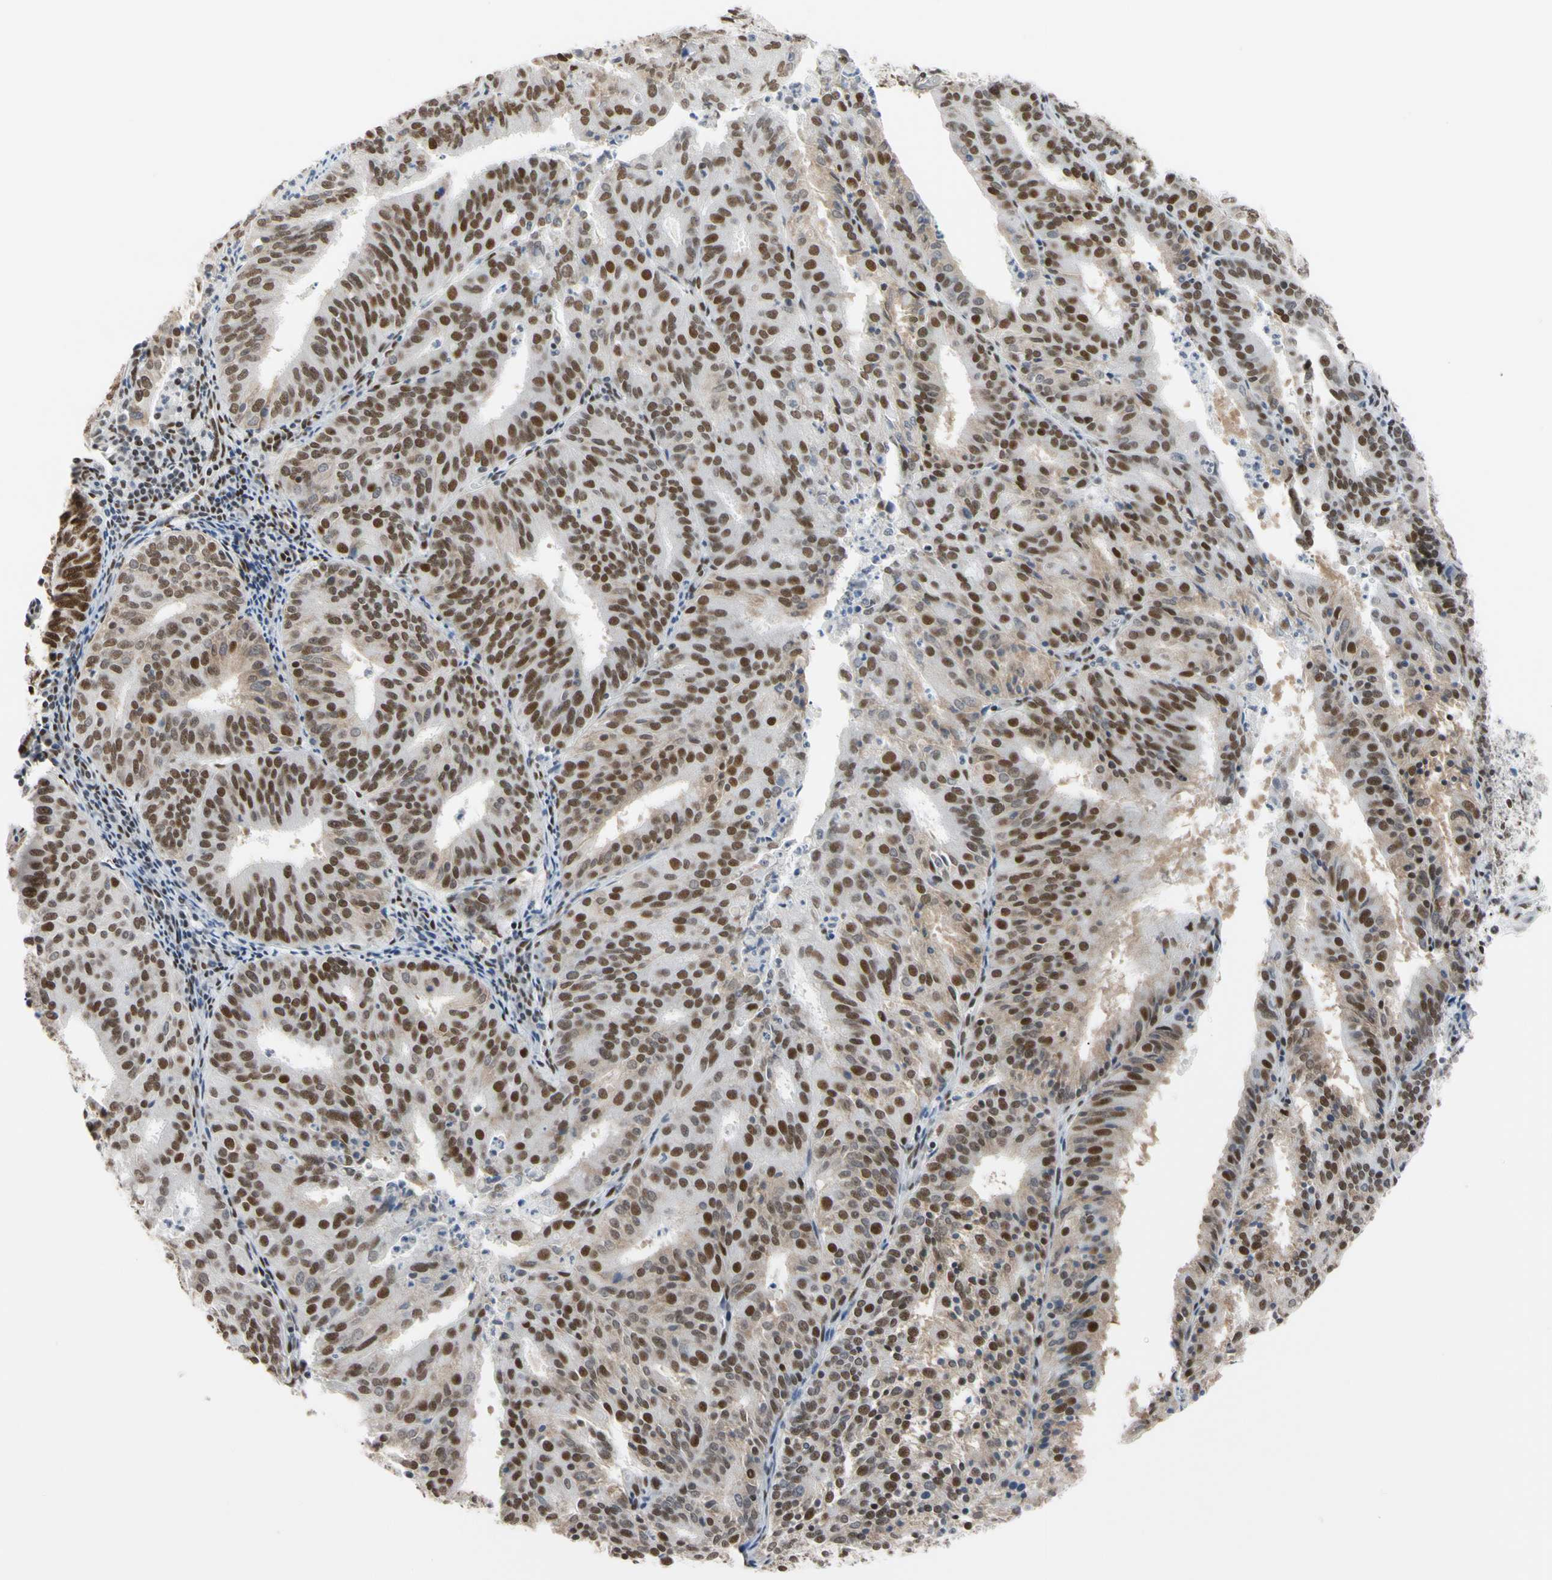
{"staining": {"intensity": "moderate", "quantity": ">75%", "location": "nuclear"}, "tissue": "endometrial cancer", "cell_type": "Tumor cells", "image_type": "cancer", "snomed": [{"axis": "morphology", "description": "Adenocarcinoma, NOS"}, {"axis": "topography", "description": "Uterus"}], "caption": "Immunohistochemical staining of endometrial adenocarcinoma demonstrates medium levels of moderate nuclear positivity in approximately >75% of tumor cells.", "gene": "FAM98B", "patient": {"sex": "female", "age": 60}}